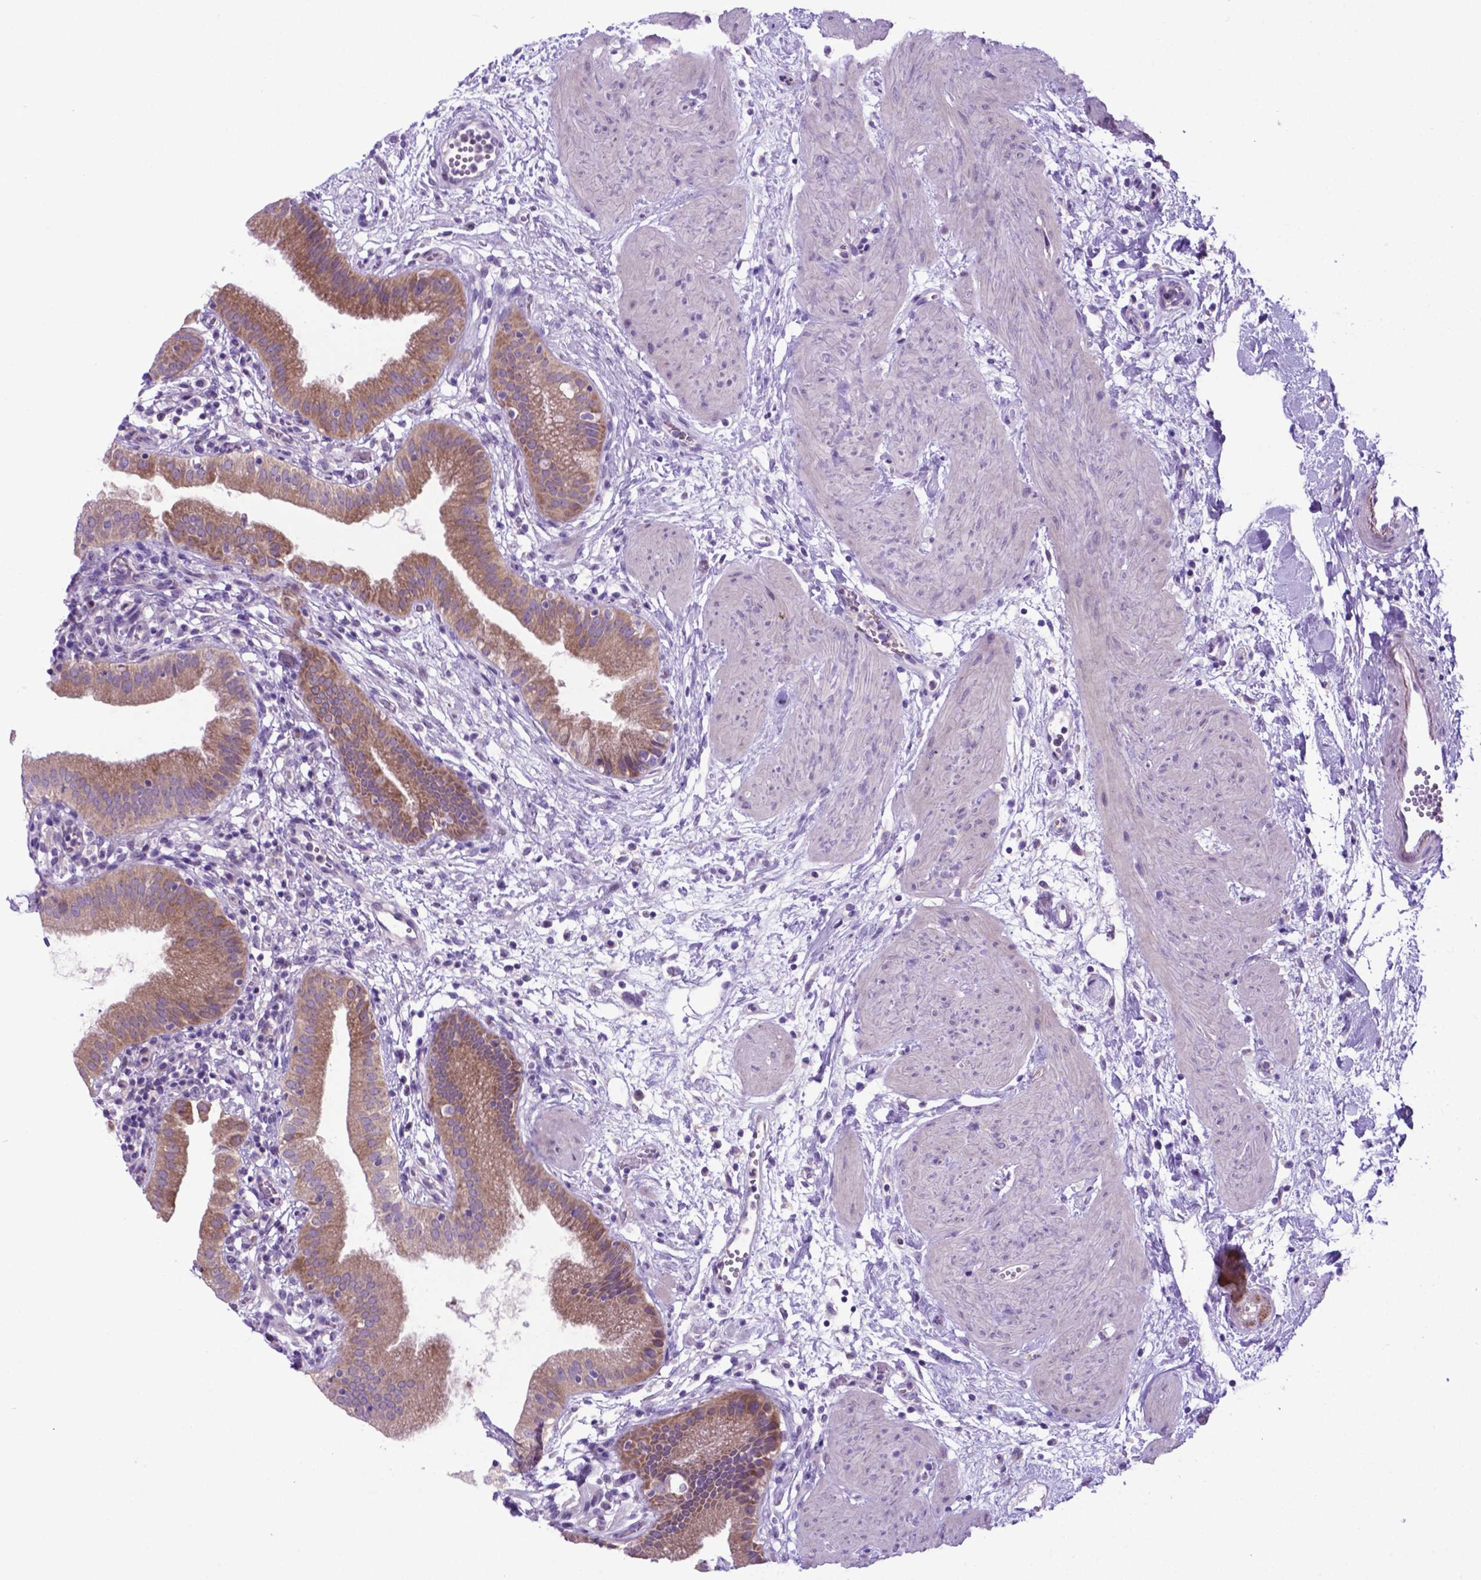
{"staining": {"intensity": "weak", "quantity": "25%-75%", "location": "cytoplasmic/membranous"}, "tissue": "gallbladder", "cell_type": "Glandular cells", "image_type": "normal", "snomed": [{"axis": "morphology", "description": "Normal tissue, NOS"}, {"axis": "topography", "description": "Gallbladder"}], "caption": "Weak cytoplasmic/membranous positivity for a protein is present in about 25%-75% of glandular cells of unremarkable gallbladder using IHC.", "gene": "ADRA2B", "patient": {"sex": "female", "age": 65}}